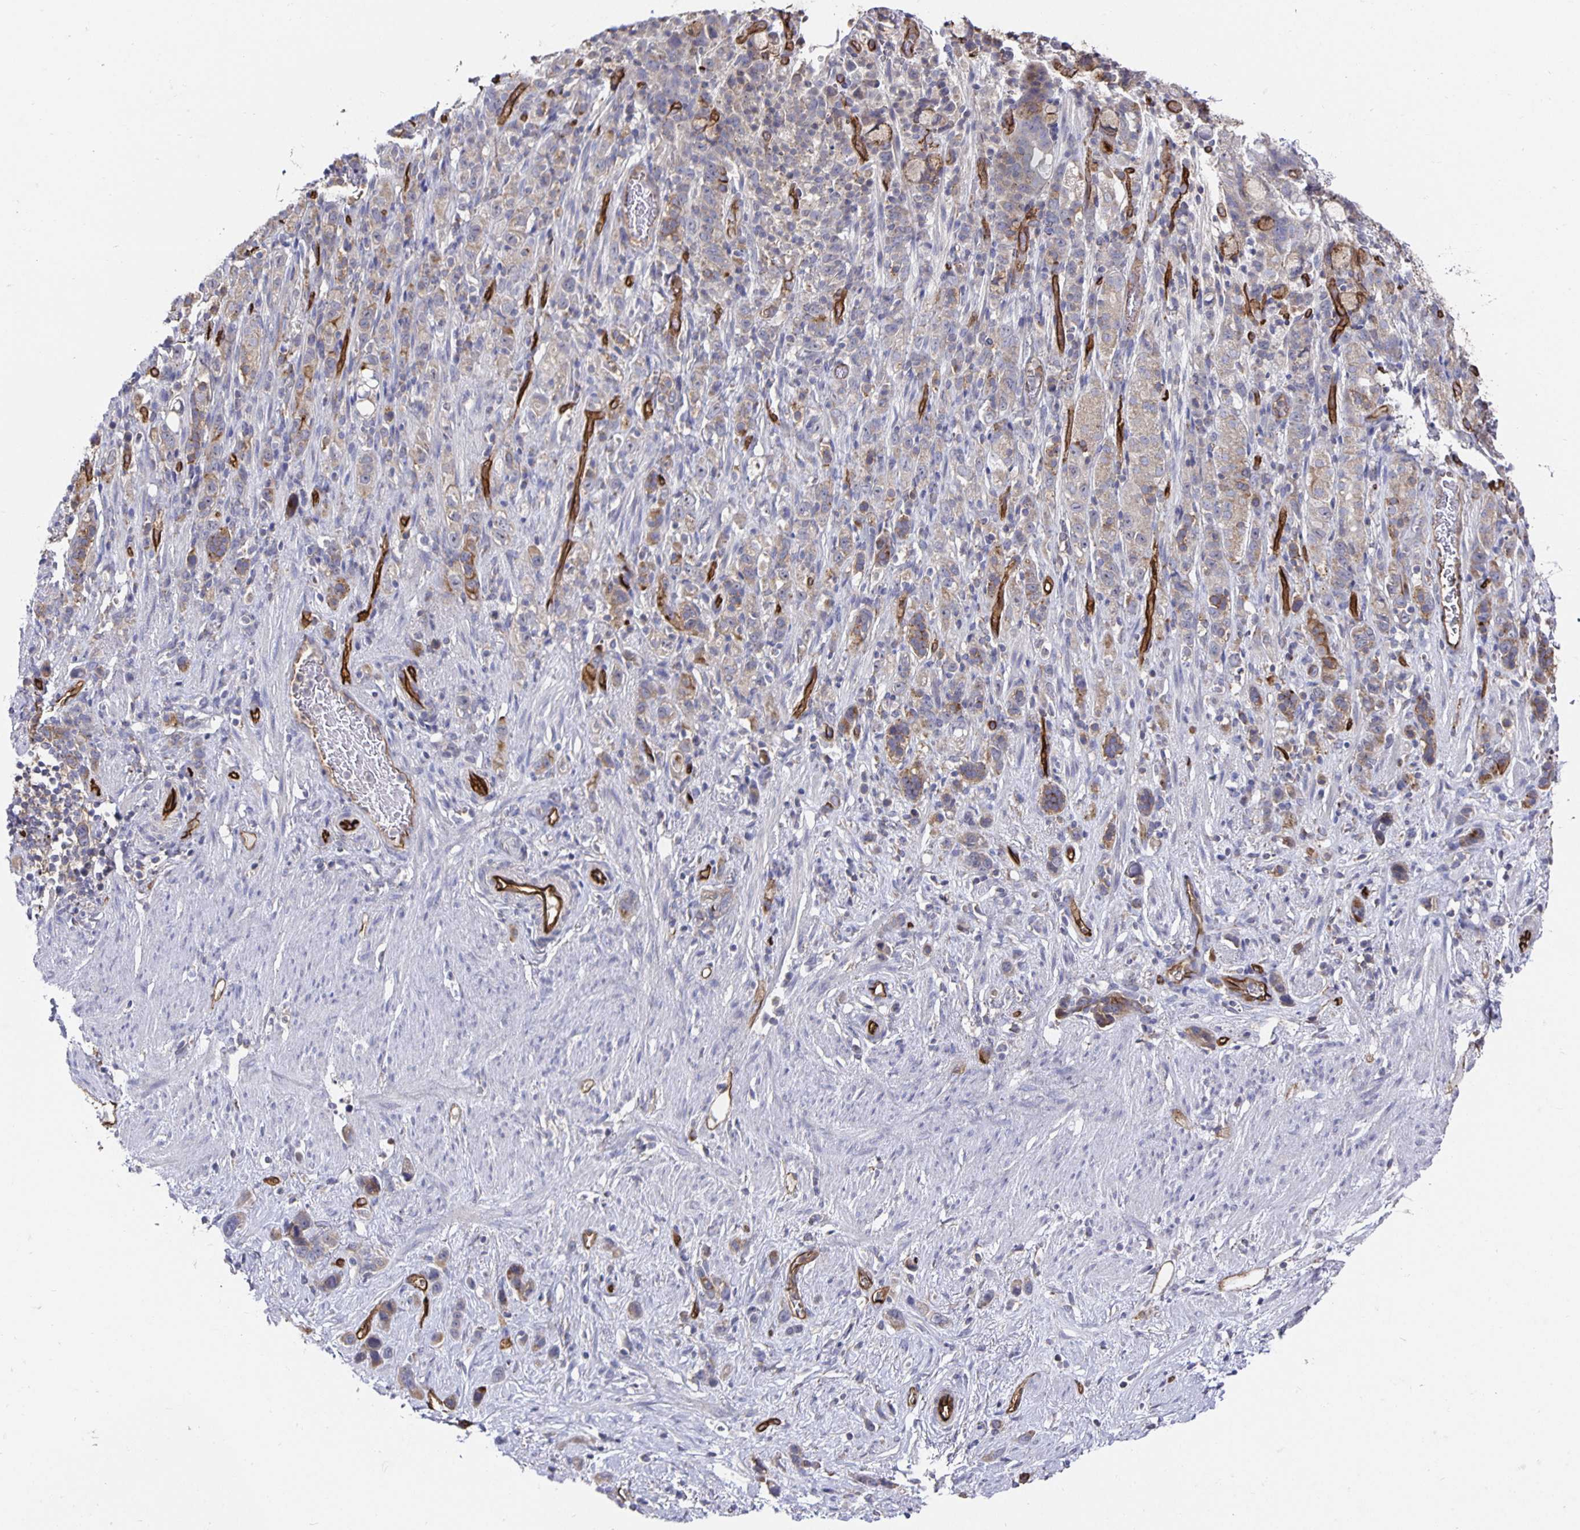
{"staining": {"intensity": "weak", "quantity": "<25%", "location": "cytoplasmic/membranous"}, "tissue": "stomach cancer", "cell_type": "Tumor cells", "image_type": "cancer", "snomed": [{"axis": "morphology", "description": "Adenocarcinoma, NOS"}, {"axis": "topography", "description": "Stomach"}], "caption": "High magnification brightfield microscopy of stomach cancer (adenocarcinoma) stained with DAB (brown) and counterstained with hematoxylin (blue): tumor cells show no significant expression.", "gene": "PODXL", "patient": {"sex": "female", "age": 65}}